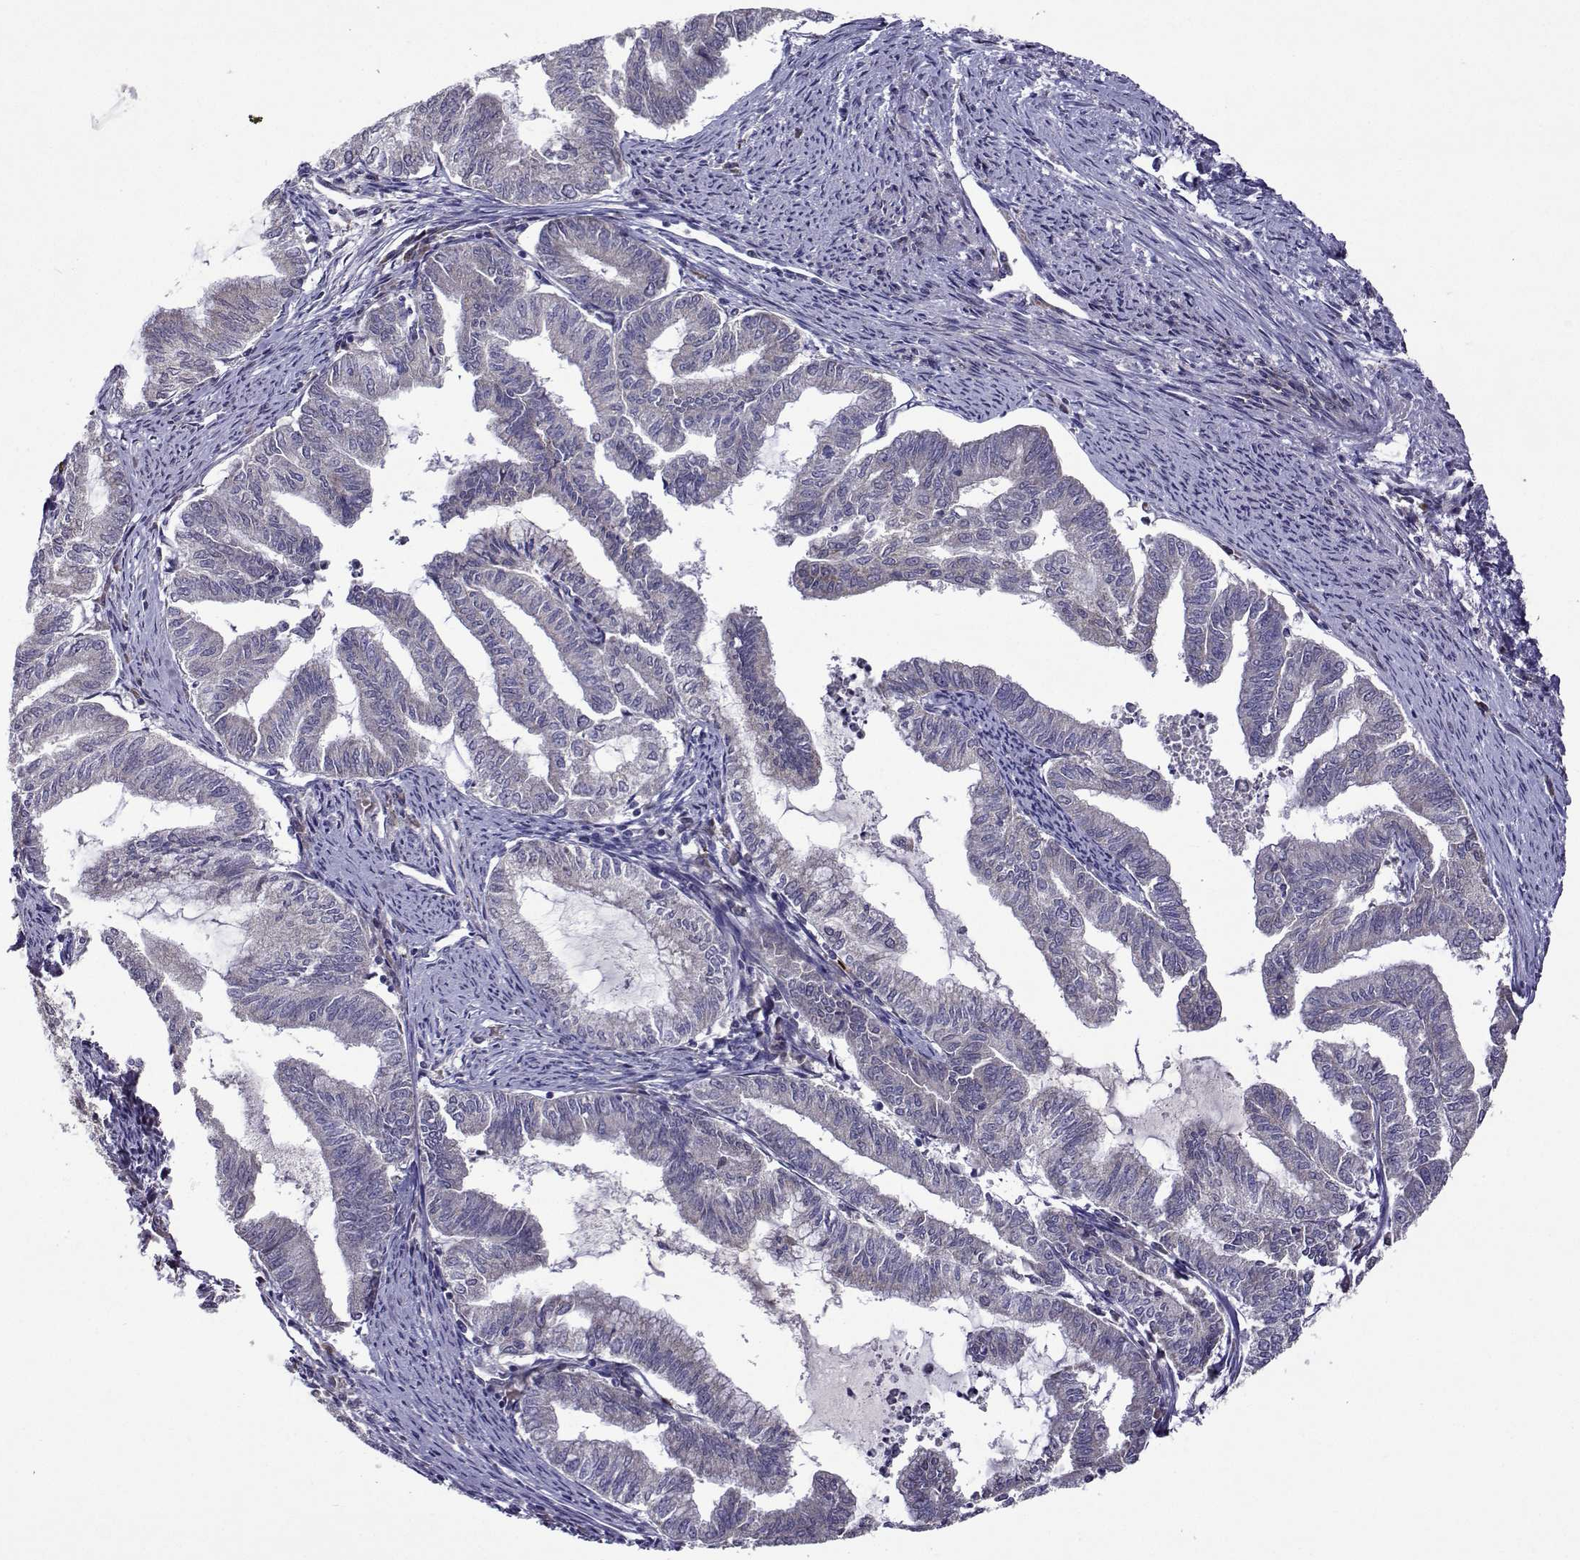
{"staining": {"intensity": "negative", "quantity": "none", "location": "none"}, "tissue": "endometrial cancer", "cell_type": "Tumor cells", "image_type": "cancer", "snomed": [{"axis": "morphology", "description": "Adenocarcinoma, NOS"}, {"axis": "topography", "description": "Endometrium"}], "caption": "Immunohistochemistry (IHC) image of neoplastic tissue: endometrial adenocarcinoma stained with DAB (3,3'-diaminobenzidine) reveals no significant protein staining in tumor cells.", "gene": "TARBP2", "patient": {"sex": "female", "age": 79}}